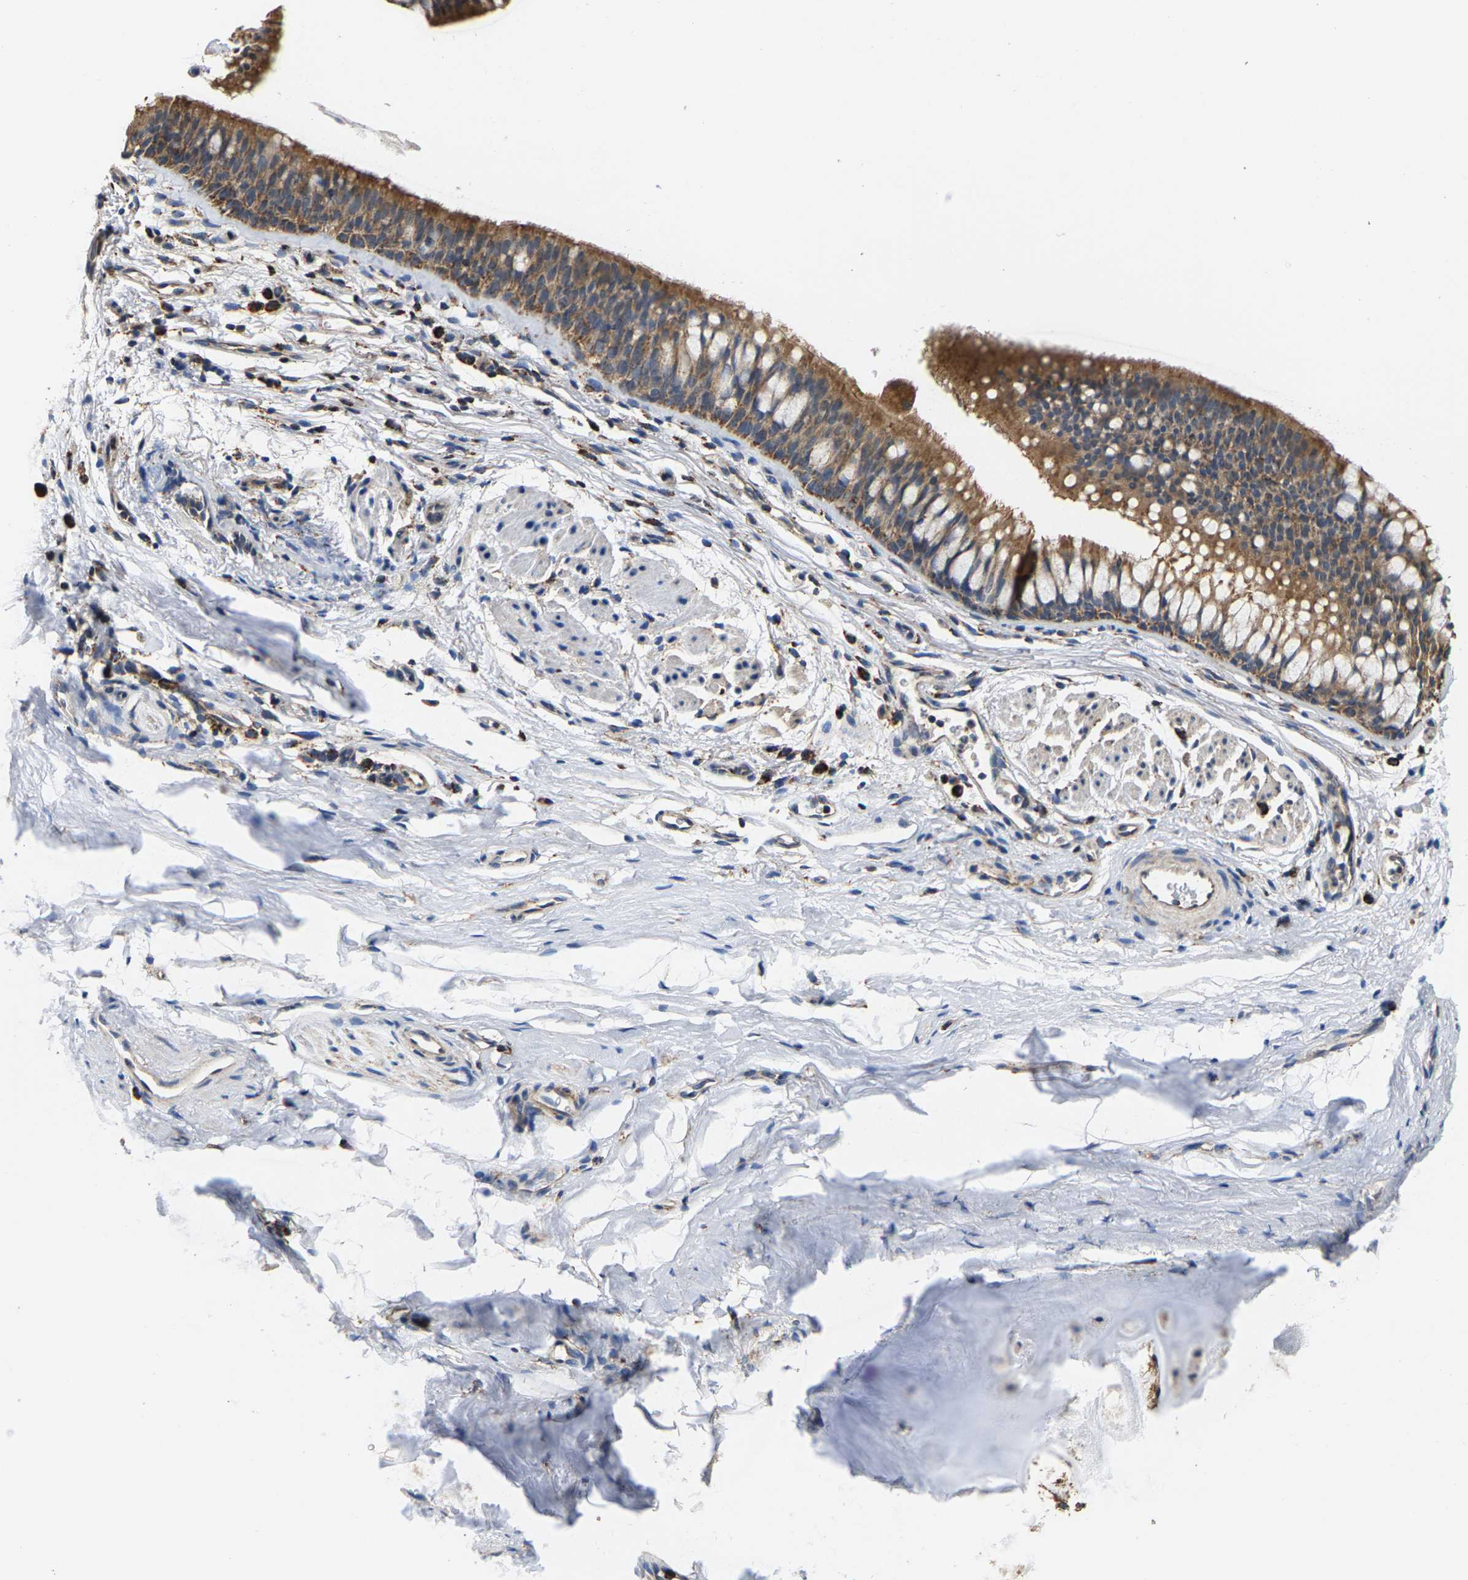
{"staining": {"intensity": "moderate", "quantity": ">75%", "location": "cytoplasmic/membranous"}, "tissue": "bronchus", "cell_type": "Respiratory epithelial cells", "image_type": "normal", "snomed": [{"axis": "morphology", "description": "Normal tissue, NOS"}, {"axis": "topography", "description": "Cartilage tissue"}, {"axis": "topography", "description": "Bronchus"}], "caption": "Normal bronchus displays moderate cytoplasmic/membranous positivity in approximately >75% of respiratory epithelial cells.", "gene": "SHMT2", "patient": {"sex": "female", "age": 53}}